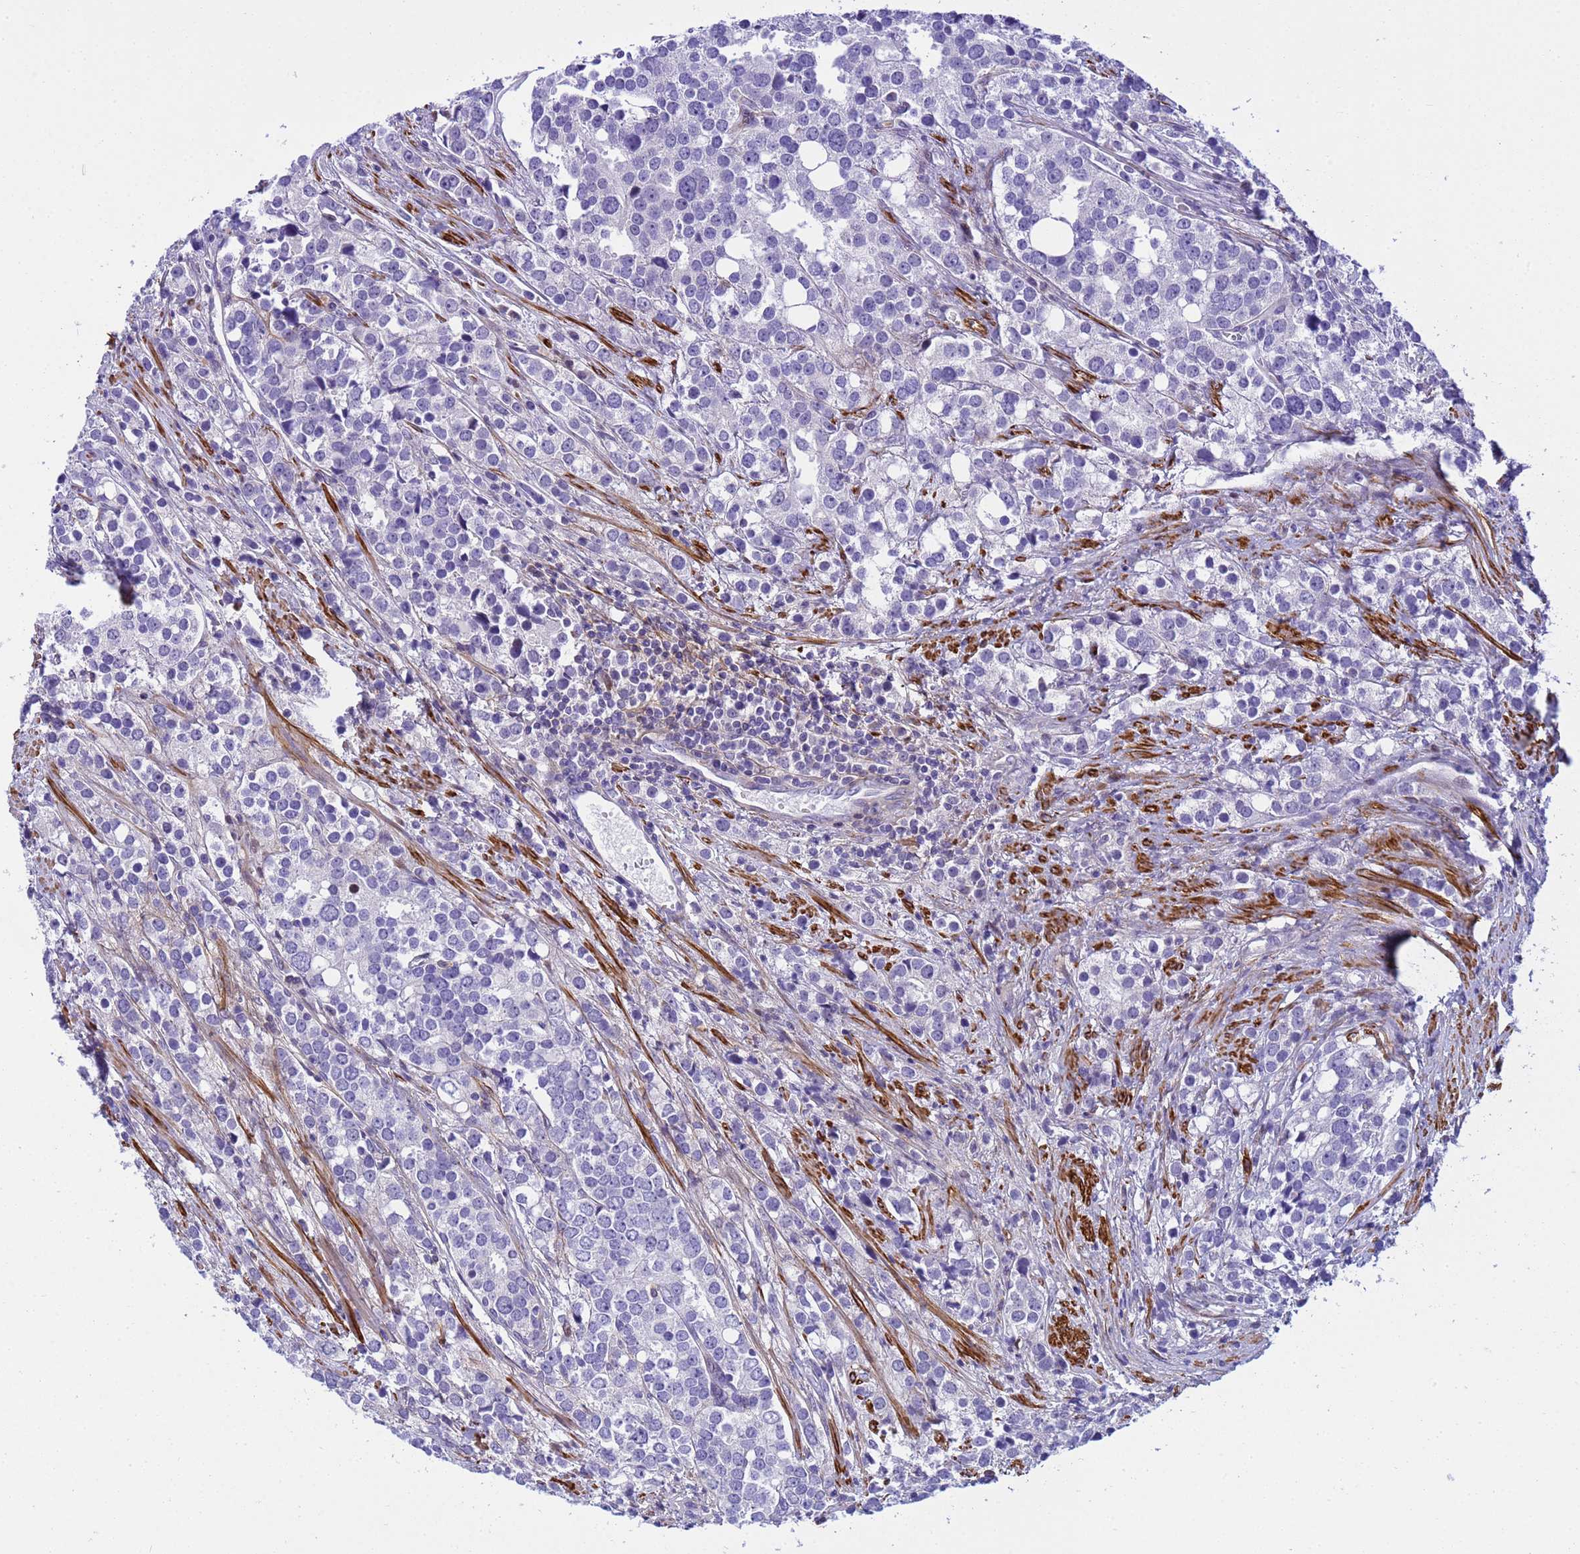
{"staining": {"intensity": "negative", "quantity": "none", "location": "none"}, "tissue": "prostate cancer", "cell_type": "Tumor cells", "image_type": "cancer", "snomed": [{"axis": "morphology", "description": "Adenocarcinoma, High grade"}, {"axis": "topography", "description": "Prostate"}], "caption": "This is a photomicrograph of immunohistochemistry (IHC) staining of prostate high-grade adenocarcinoma, which shows no positivity in tumor cells. (DAB (3,3'-diaminobenzidine) immunohistochemistry (IHC) with hematoxylin counter stain).", "gene": "P2RX7", "patient": {"sex": "male", "age": 71}}